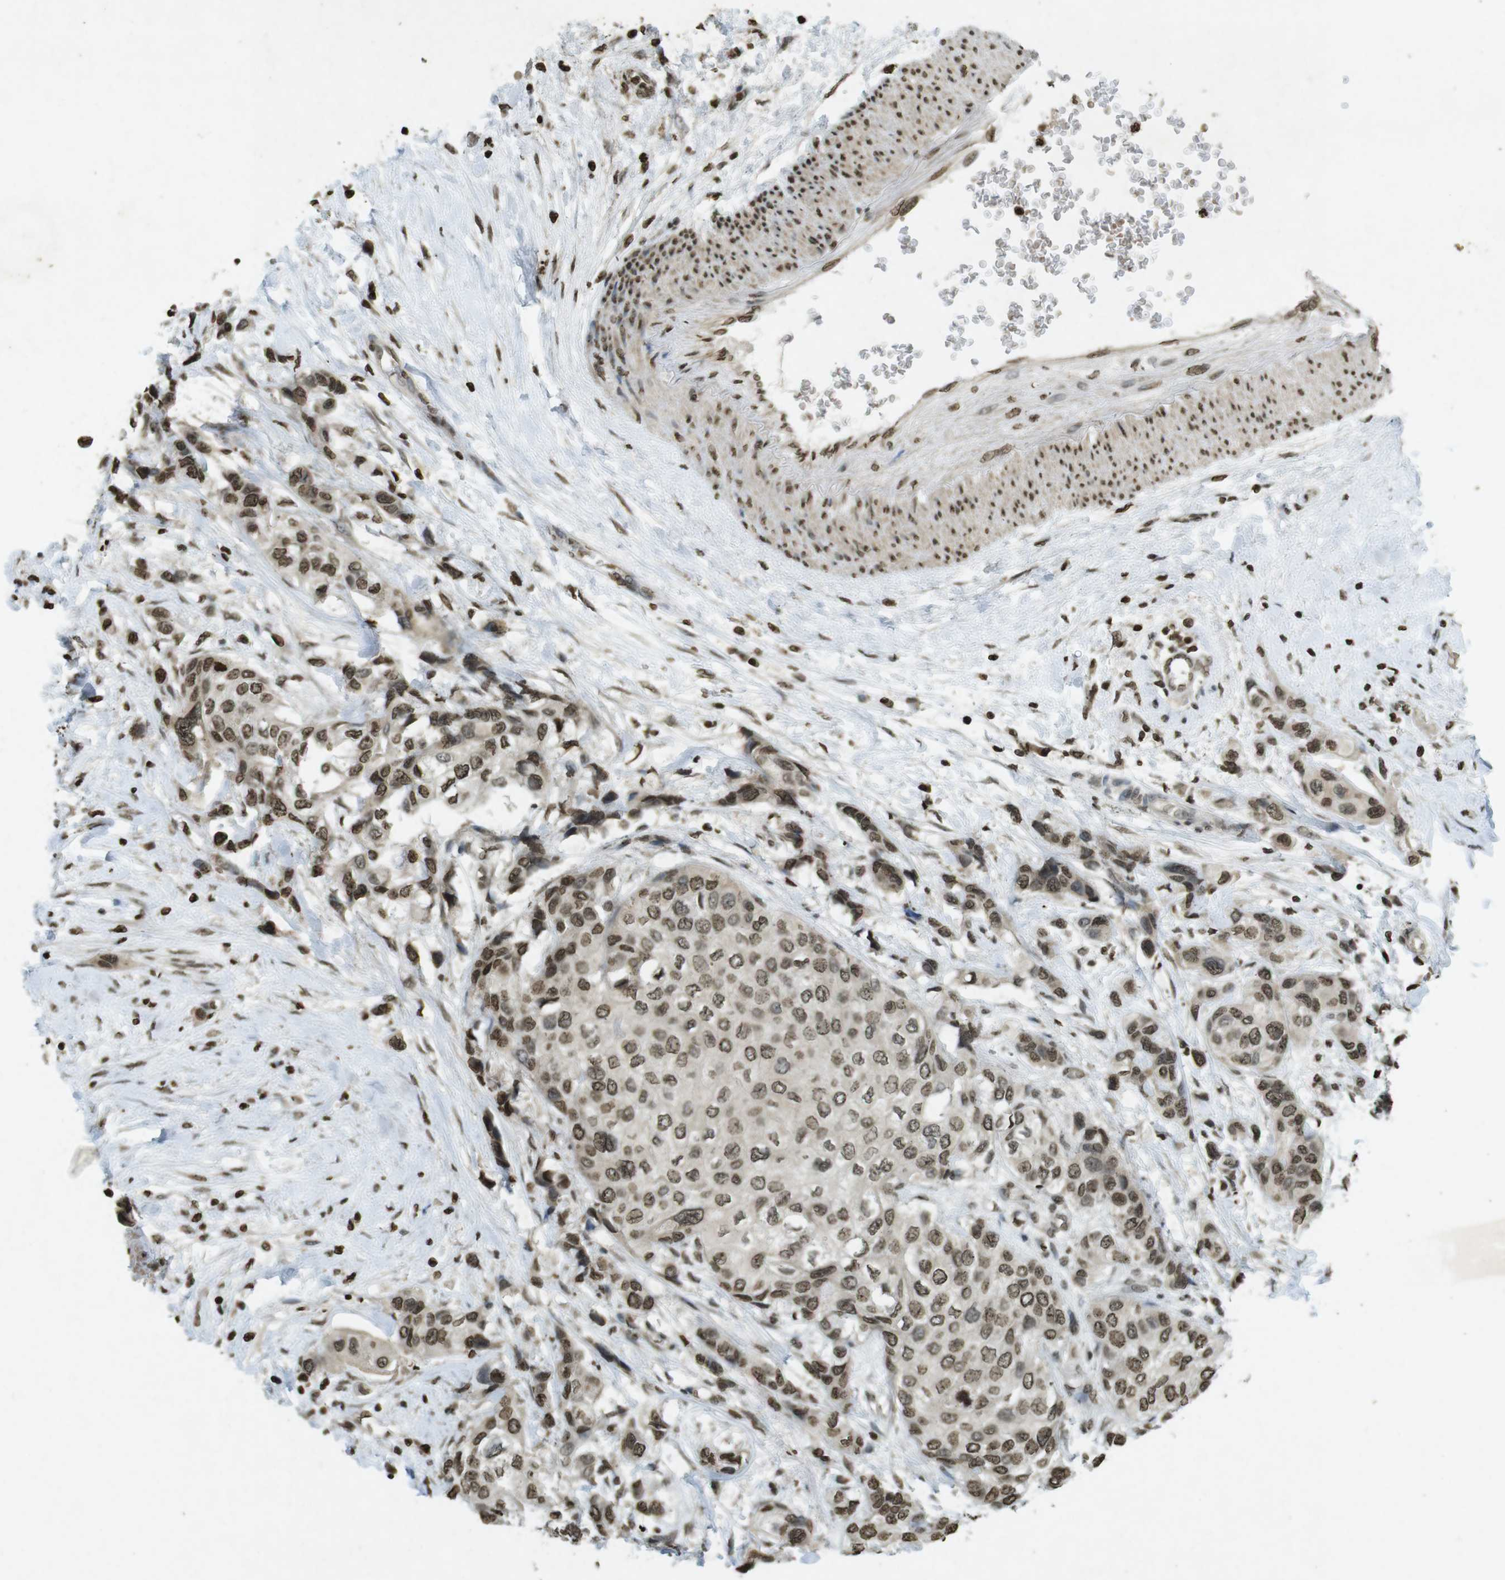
{"staining": {"intensity": "moderate", "quantity": ">75%", "location": "nuclear"}, "tissue": "urothelial cancer", "cell_type": "Tumor cells", "image_type": "cancer", "snomed": [{"axis": "morphology", "description": "Urothelial carcinoma, High grade"}, {"axis": "topography", "description": "Urinary bladder"}], "caption": "A micrograph of urothelial carcinoma (high-grade) stained for a protein displays moderate nuclear brown staining in tumor cells.", "gene": "ORC4", "patient": {"sex": "female", "age": 56}}